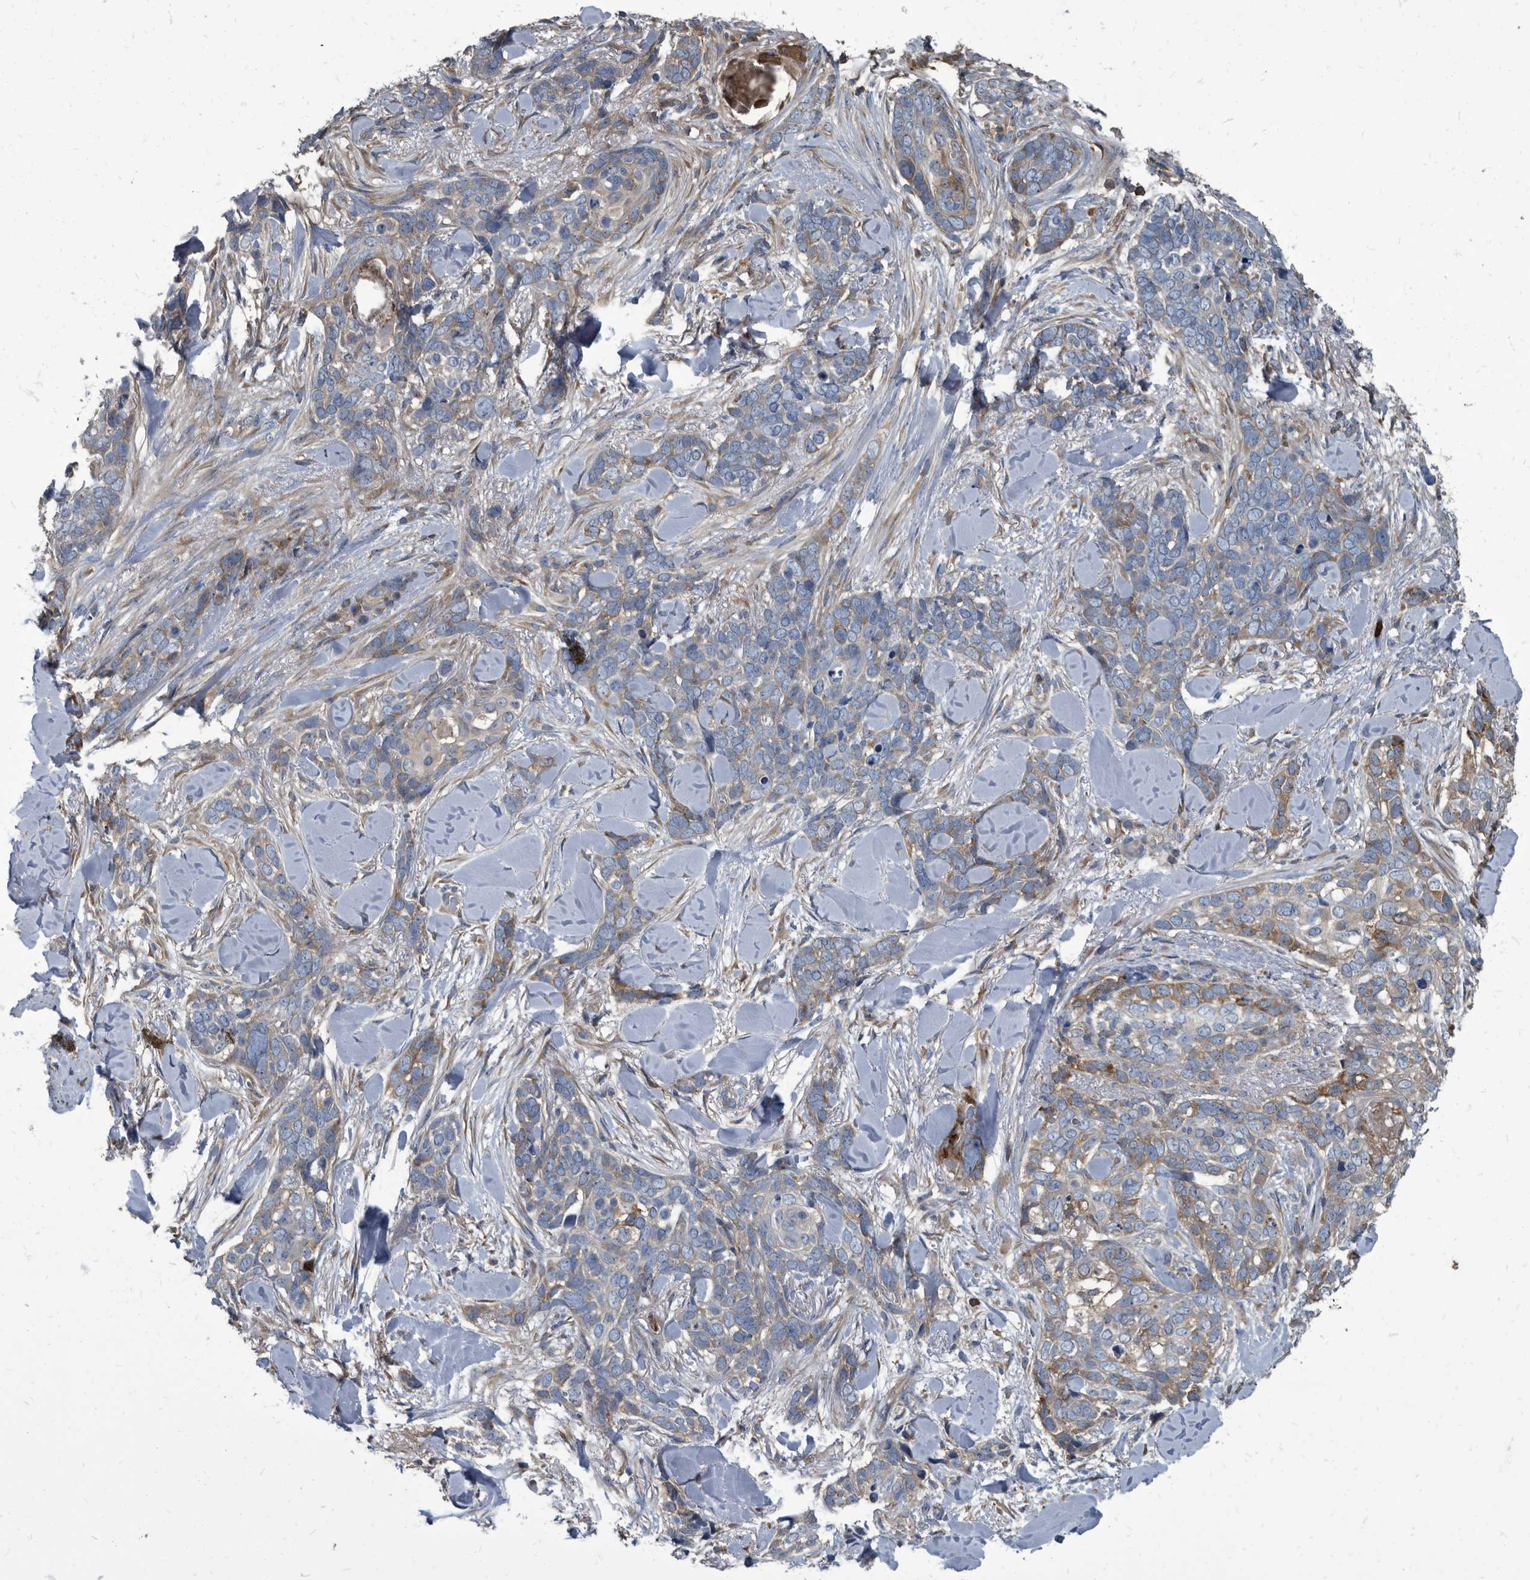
{"staining": {"intensity": "weak", "quantity": "<25%", "location": "cytoplasmic/membranous"}, "tissue": "skin cancer", "cell_type": "Tumor cells", "image_type": "cancer", "snomed": [{"axis": "morphology", "description": "Basal cell carcinoma"}, {"axis": "topography", "description": "Skin"}], "caption": "A high-resolution photomicrograph shows IHC staining of skin cancer, which demonstrates no significant staining in tumor cells.", "gene": "CDV3", "patient": {"sex": "female", "age": 82}}